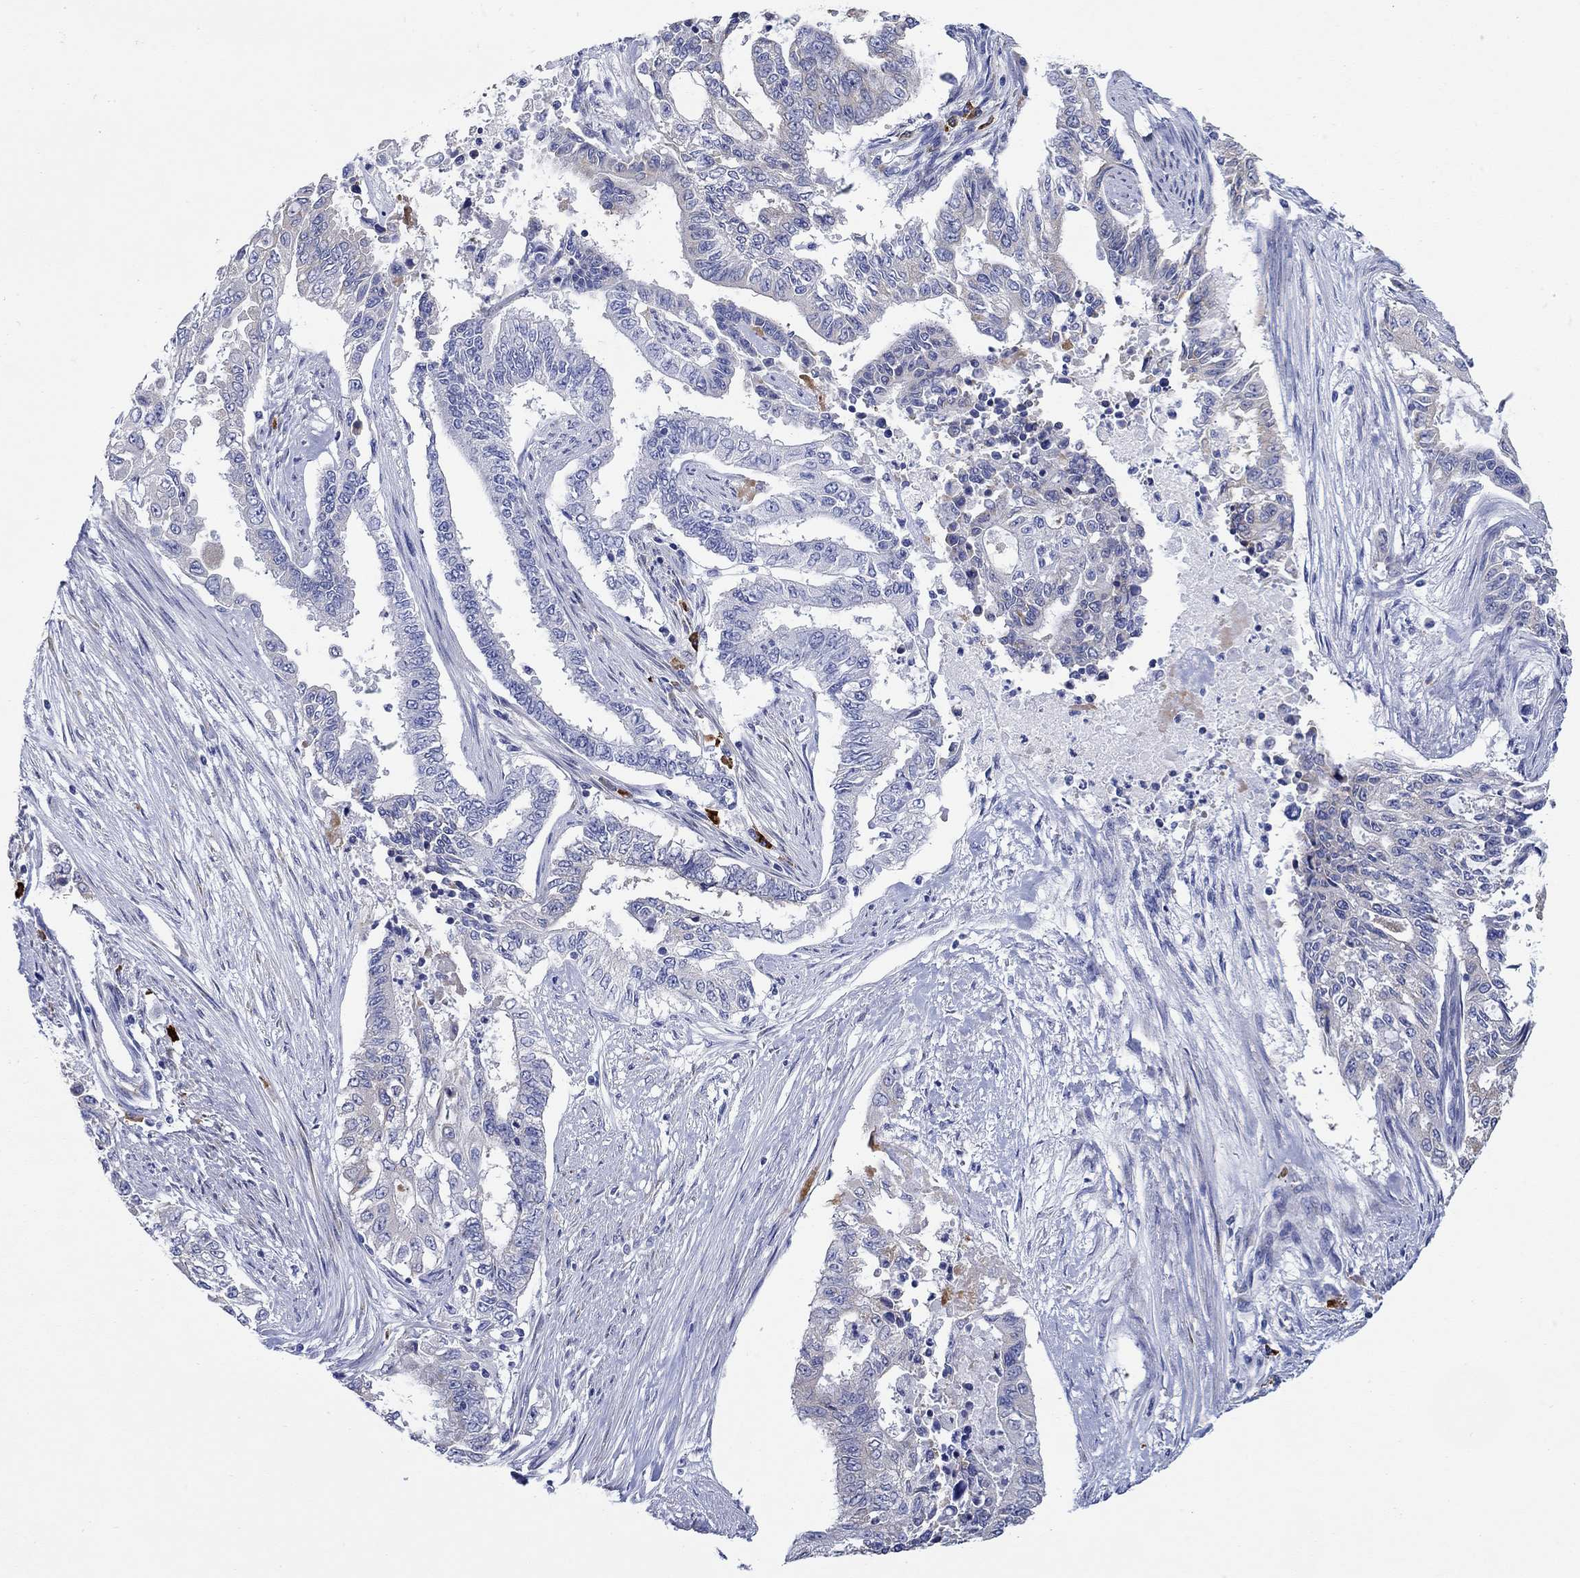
{"staining": {"intensity": "moderate", "quantity": "<25%", "location": "cytoplasmic/membranous"}, "tissue": "endometrial cancer", "cell_type": "Tumor cells", "image_type": "cancer", "snomed": [{"axis": "morphology", "description": "Adenocarcinoma, NOS"}, {"axis": "topography", "description": "Uterus"}], "caption": "This micrograph exhibits adenocarcinoma (endometrial) stained with immunohistochemistry (IHC) to label a protein in brown. The cytoplasmic/membranous of tumor cells show moderate positivity for the protein. Nuclei are counter-stained blue.", "gene": "P2RY6", "patient": {"sex": "female", "age": 59}}